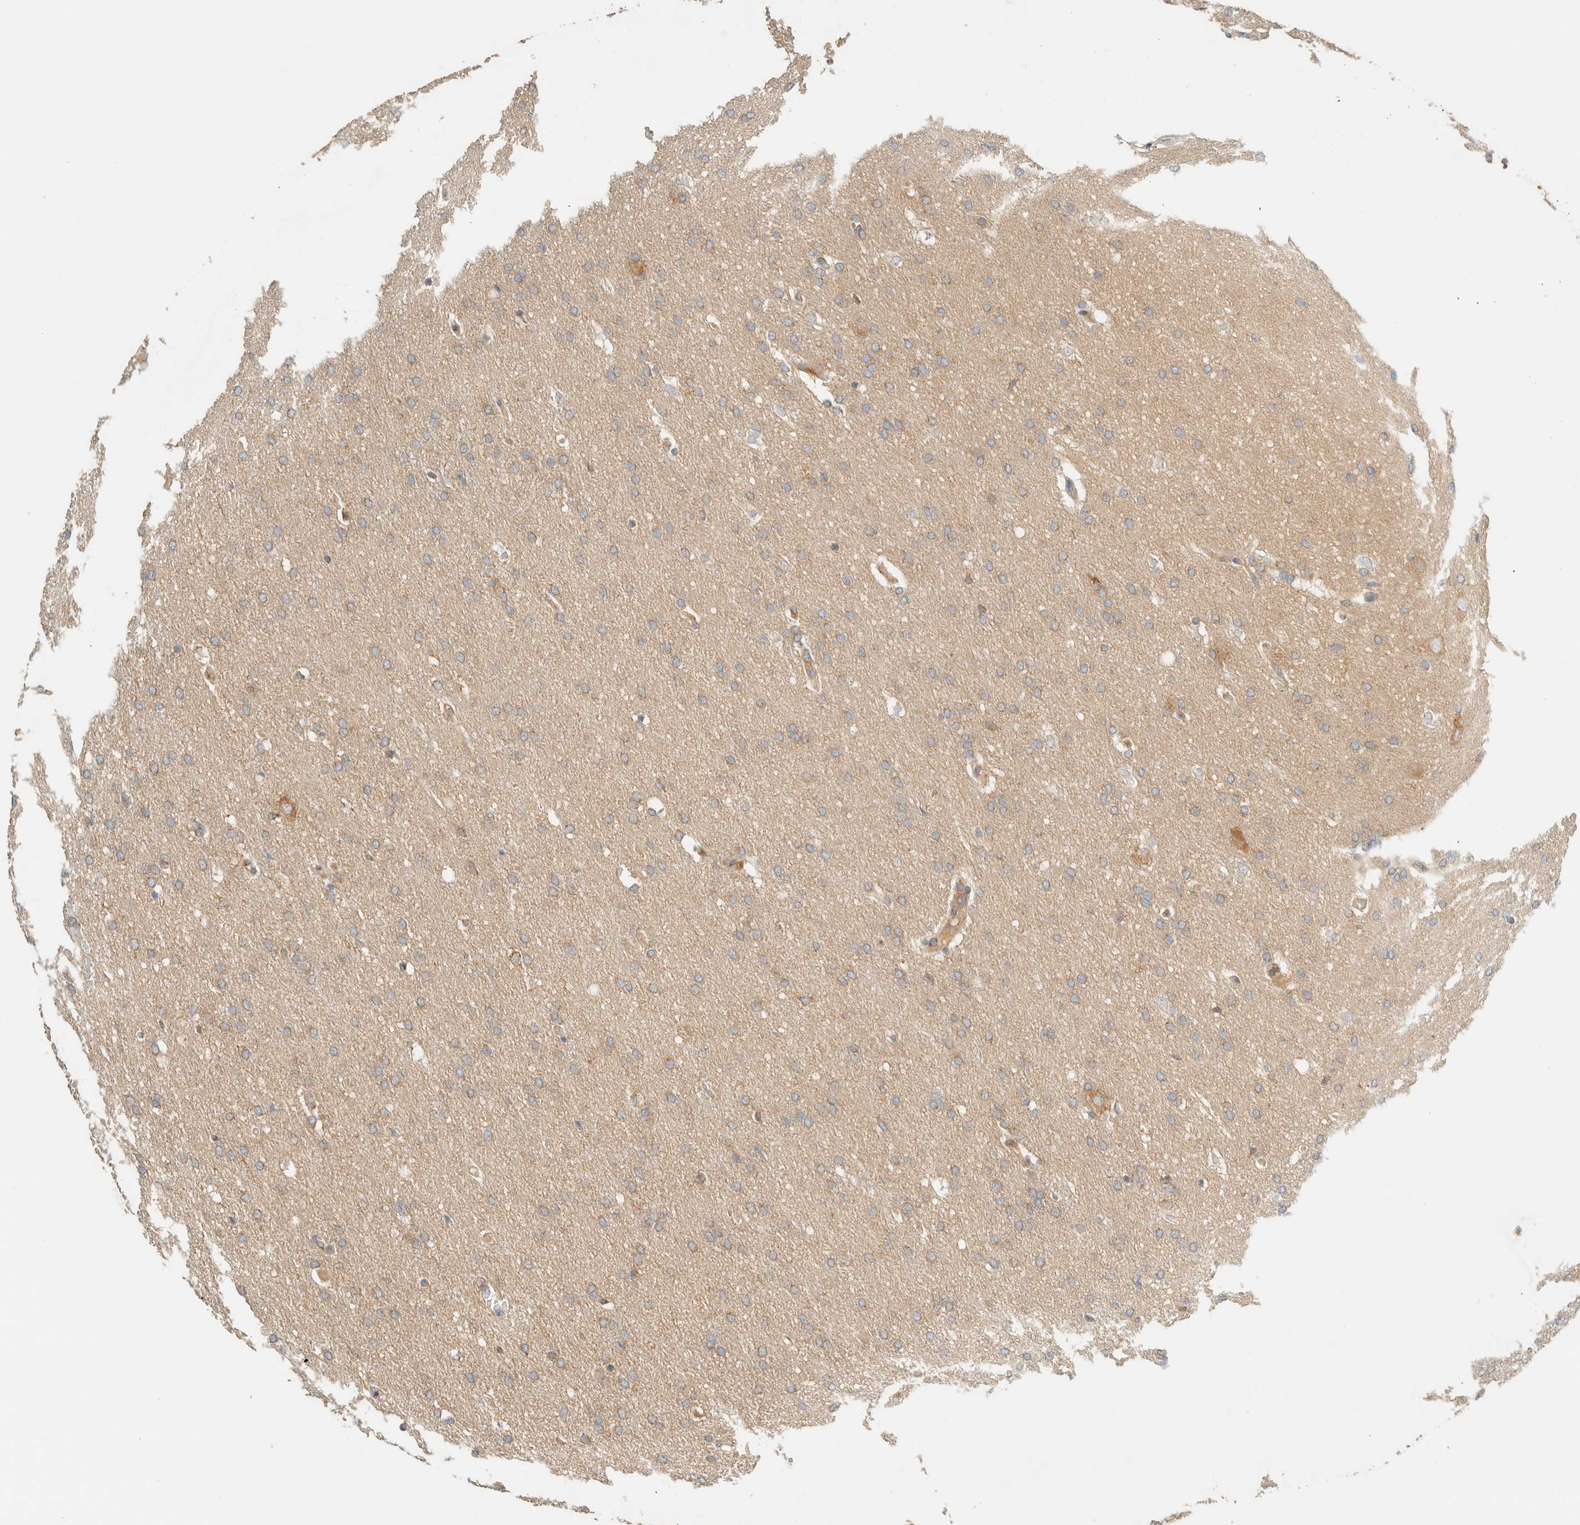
{"staining": {"intensity": "weak", "quantity": "<25%", "location": "cytoplasmic/membranous"}, "tissue": "glioma", "cell_type": "Tumor cells", "image_type": "cancer", "snomed": [{"axis": "morphology", "description": "Glioma, malignant, Low grade"}, {"axis": "topography", "description": "Brain"}], "caption": "Glioma was stained to show a protein in brown. There is no significant positivity in tumor cells.", "gene": "ARFGEF1", "patient": {"sex": "female", "age": 37}}